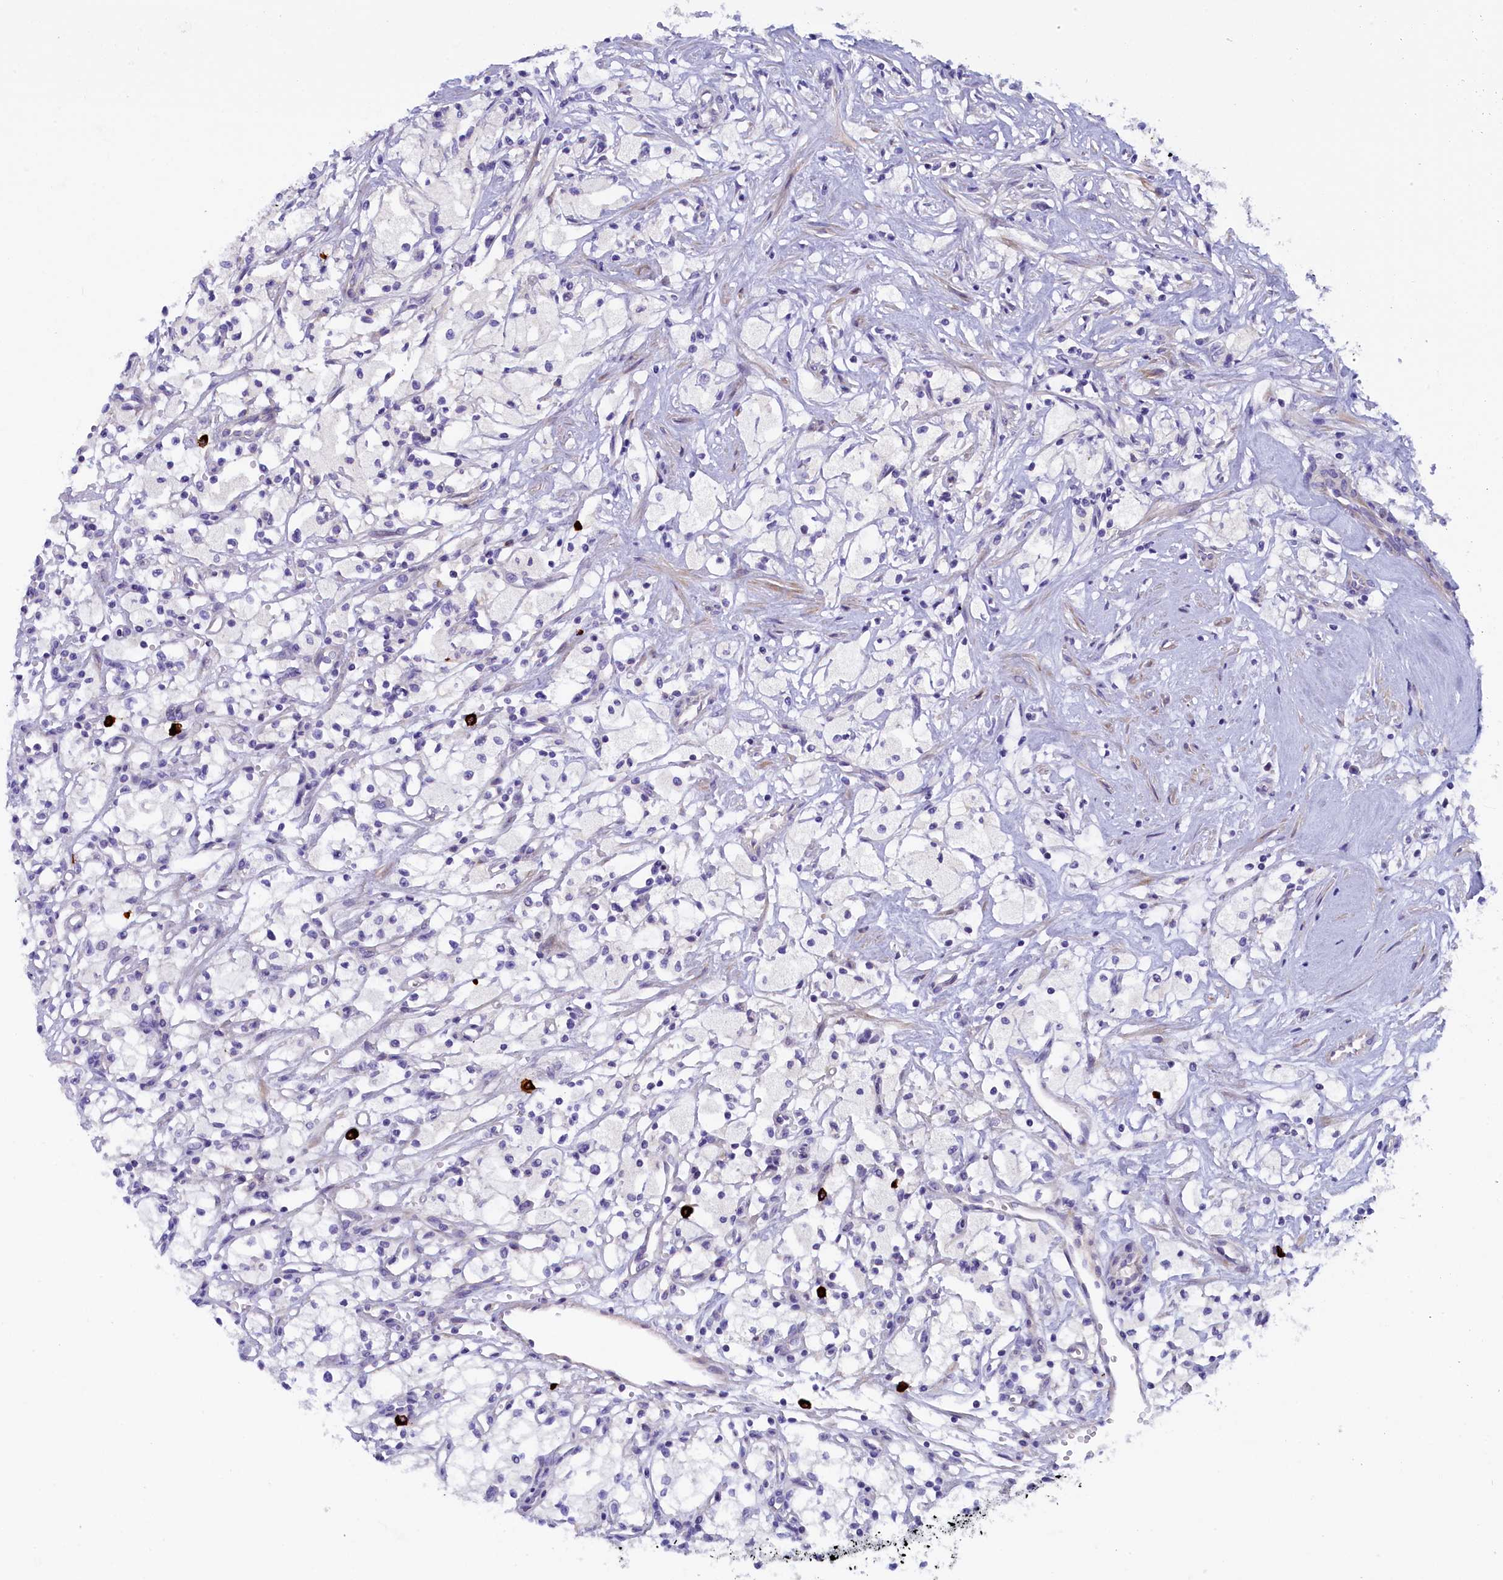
{"staining": {"intensity": "negative", "quantity": "none", "location": "none"}, "tissue": "renal cancer", "cell_type": "Tumor cells", "image_type": "cancer", "snomed": [{"axis": "morphology", "description": "Adenocarcinoma, NOS"}, {"axis": "topography", "description": "Kidney"}], "caption": "Immunohistochemical staining of renal adenocarcinoma exhibits no significant staining in tumor cells.", "gene": "RTTN", "patient": {"sex": "male", "age": 59}}